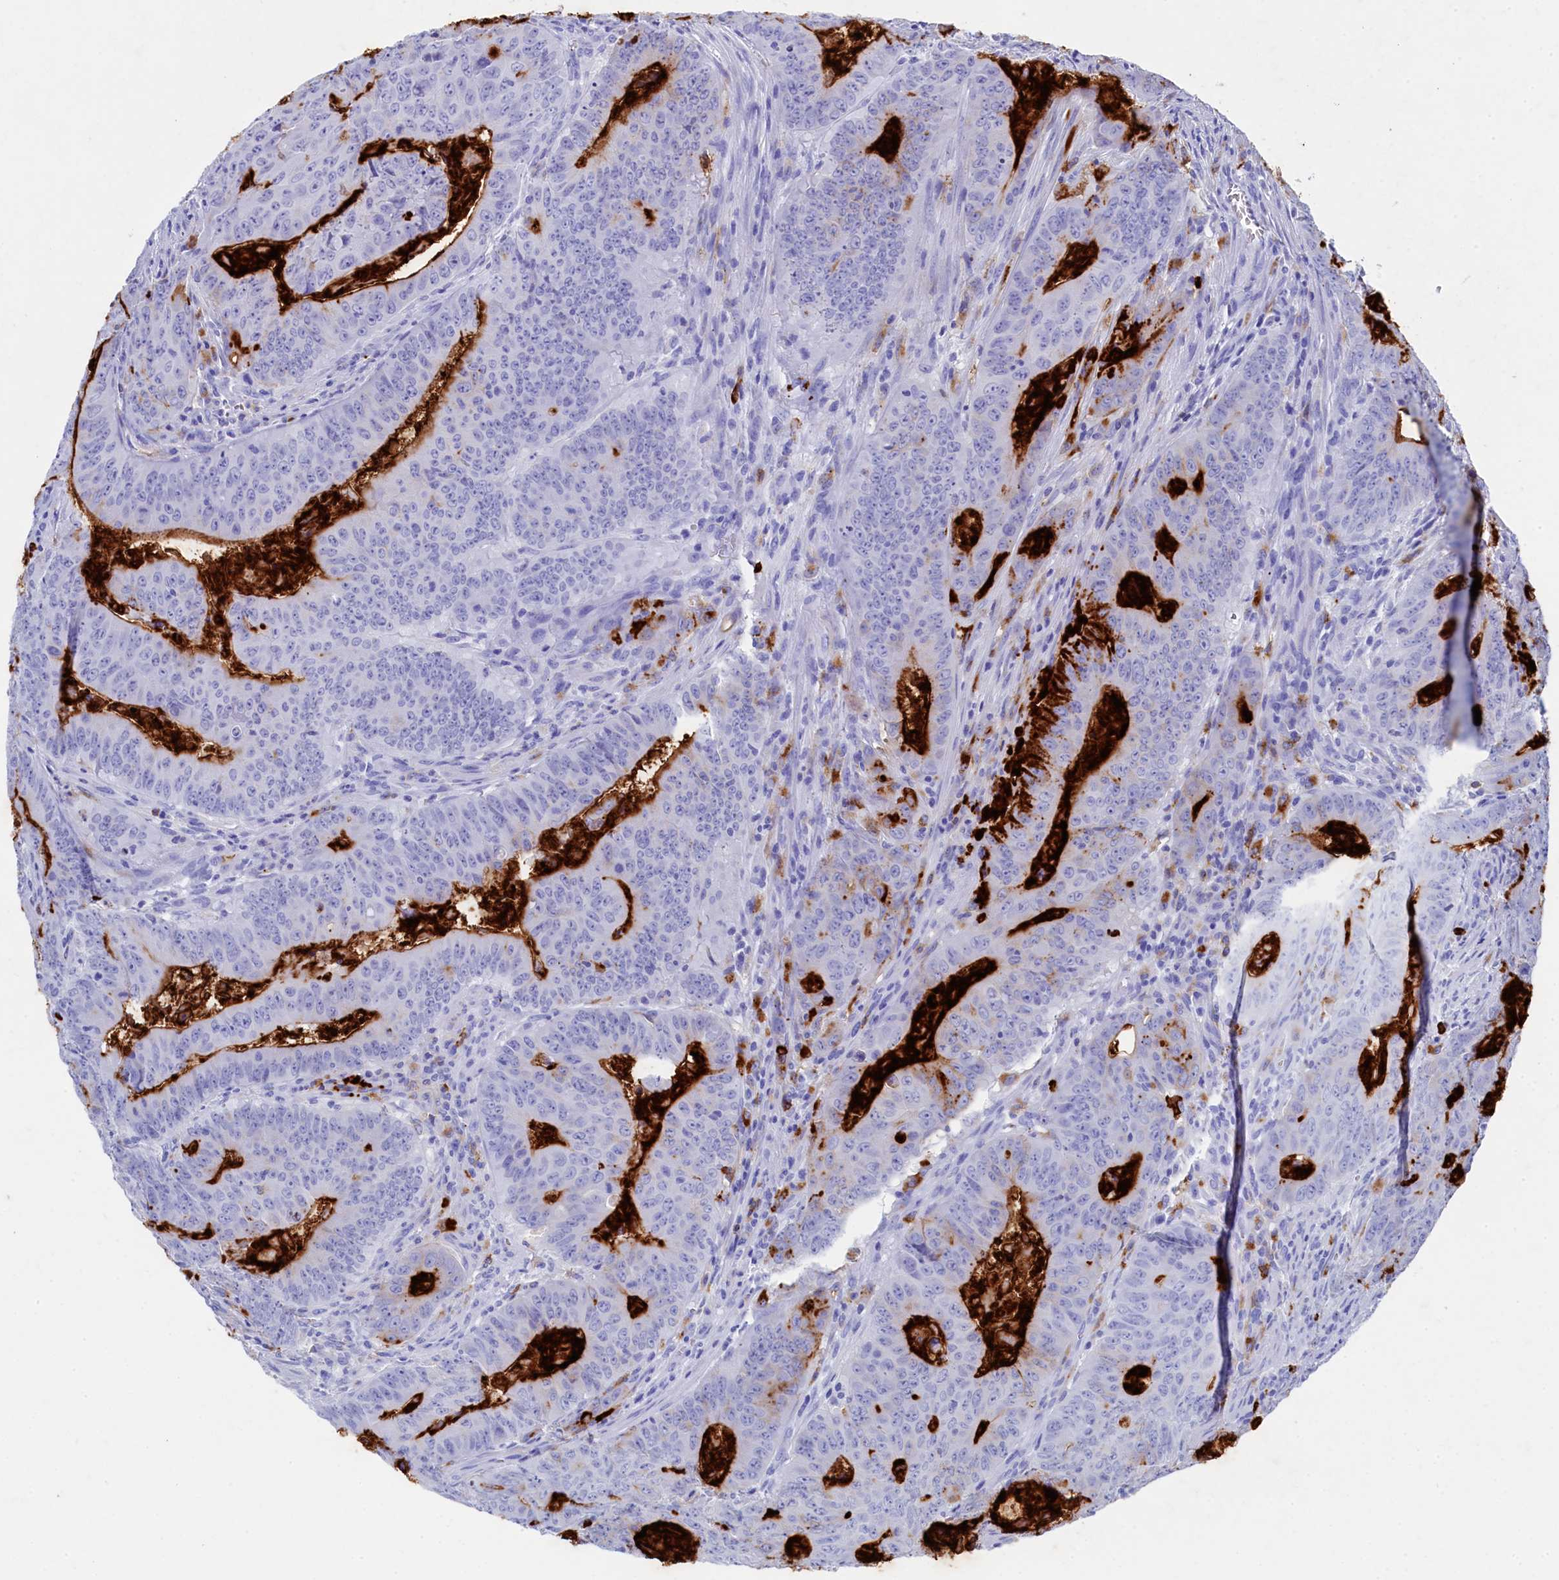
{"staining": {"intensity": "negative", "quantity": "none", "location": "none"}, "tissue": "colorectal cancer", "cell_type": "Tumor cells", "image_type": "cancer", "snomed": [{"axis": "morphology", "description": "Adenocarcinoma, NOS"}, {"axis": "topography", "description": "Rectum"}], "caption": "This is a image of immunohistochemistry staining of colorectal cancer, which shows no staining in tumor cells.", "gene": "PLAC8", "patient": {"sex": "female", "age": 75}}